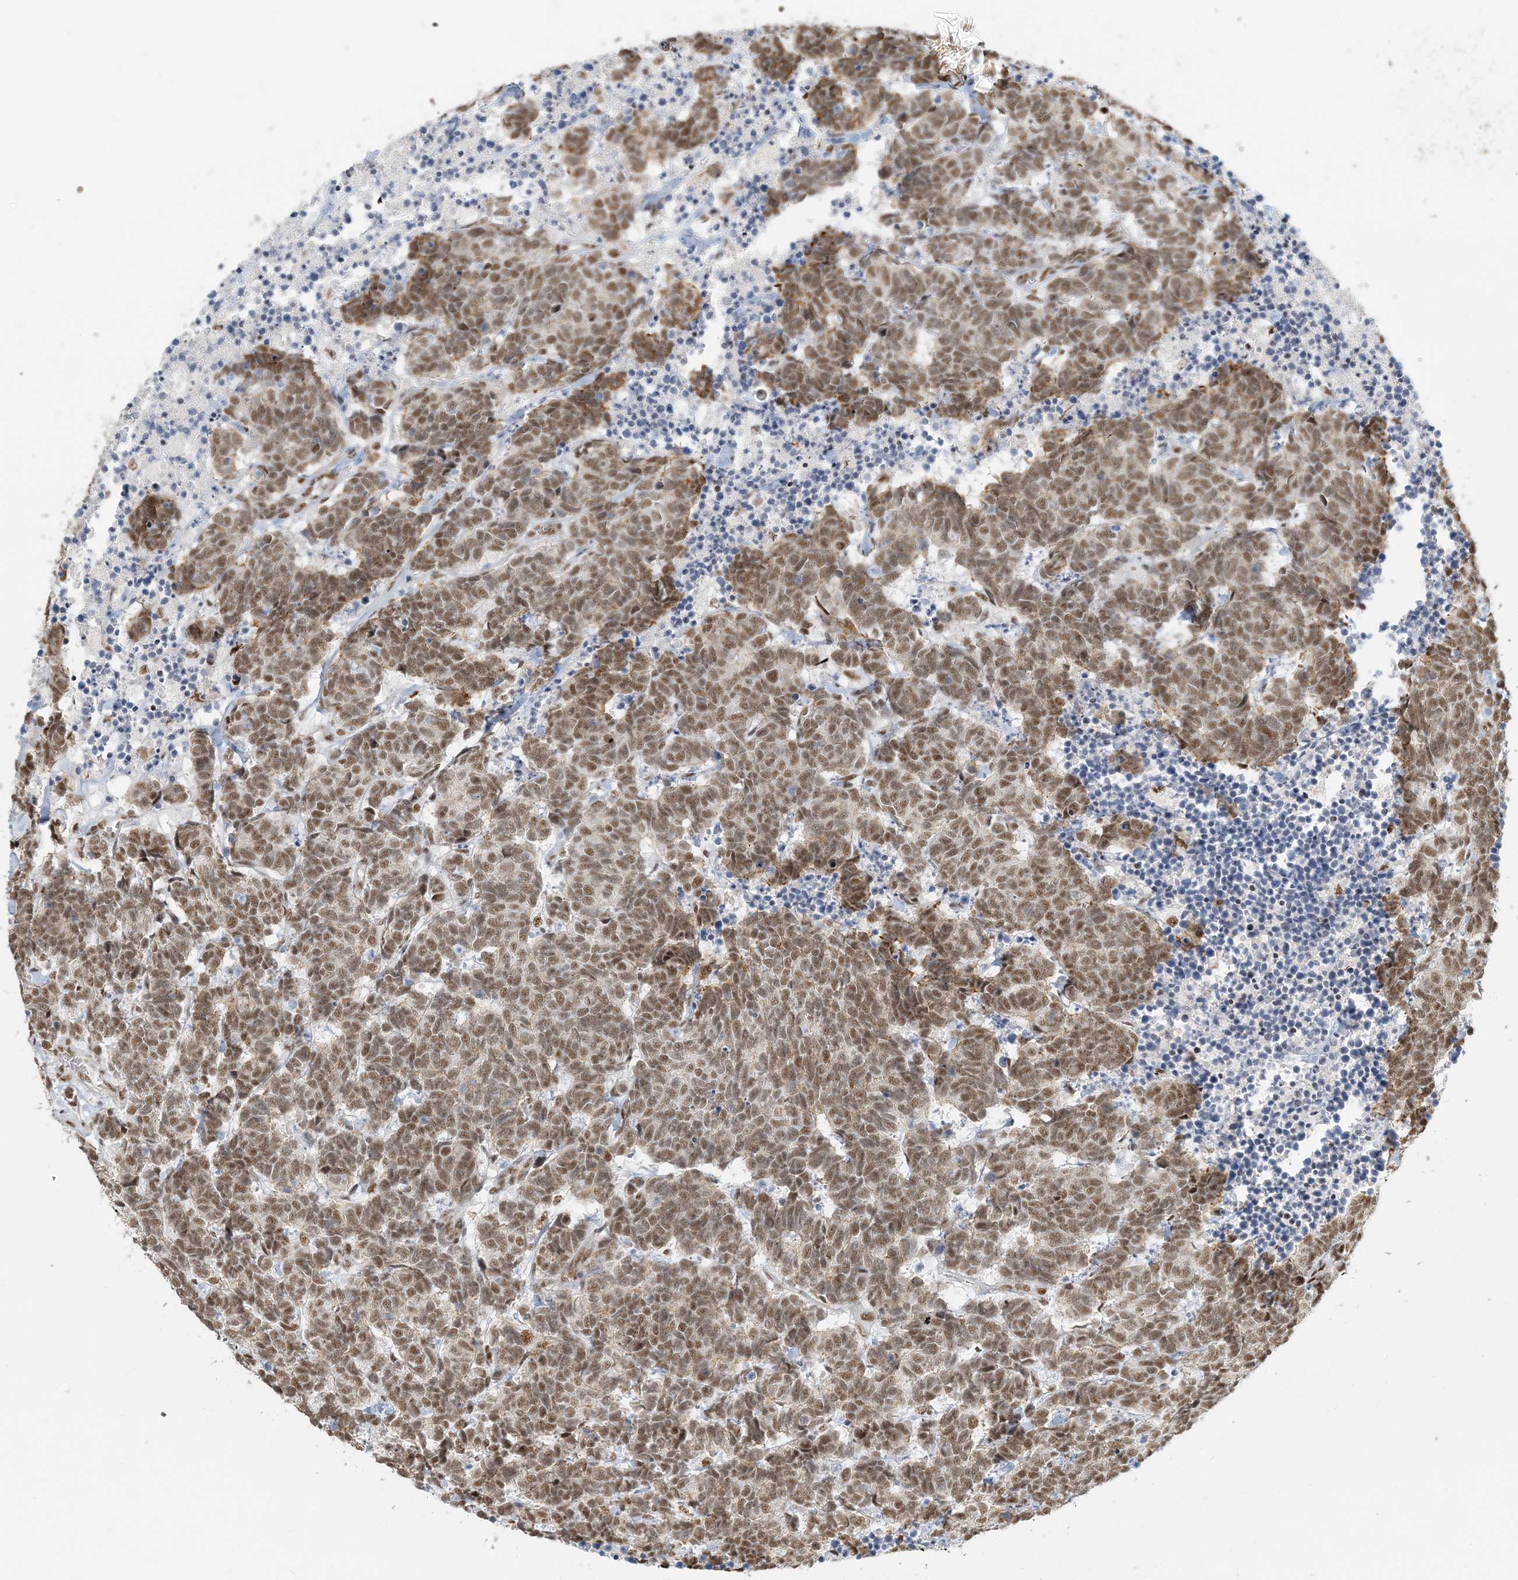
{"staining": {"intensity": "moderate", "quantity": ">75%", "location": "cytoplasmic/membranous,nuclear"}, "tissue": "carcinoid", "cell_type": "Tumor cells", "image_type": "cancer", "snomed": [{"axis": "morphology", "description": "Carcinoma, NOS"}, {"axis": "morphology", "description": "Carcinoid, malignant, NOS"}, {"axis": "topography", "description": "Urinary bladder"}], "caption": "Protein staining demonstrates moderate cytoplasmic/membranous and nuclear staining in about >75% of tumor cells in carcinoid. (Brightfield microscopy of DAB IHC at high magnification).", "gene": "PLRG1", "patient": {"sex": "male", "age": 57}}